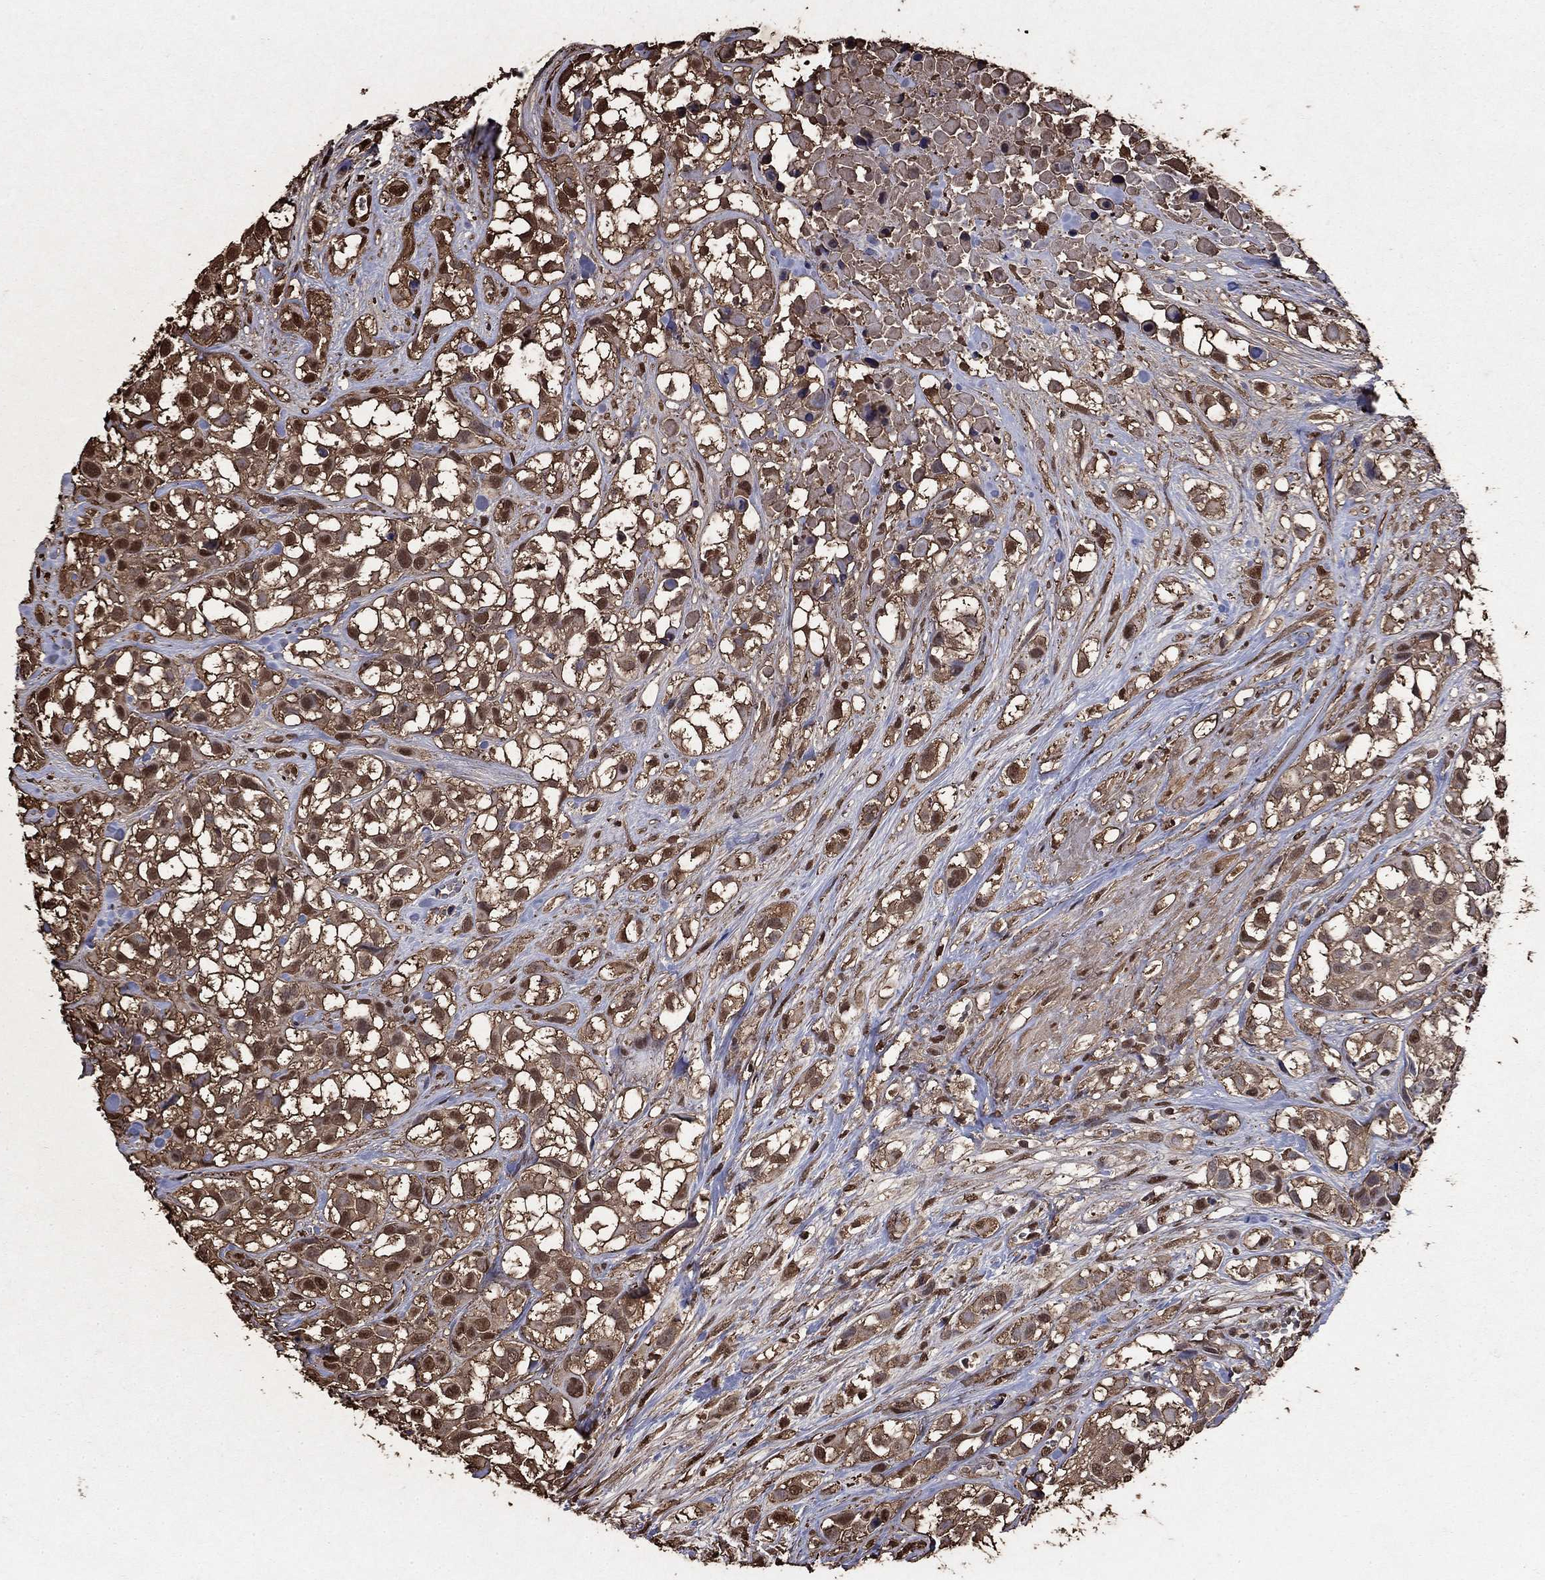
{"staining": {"intensity": "moderate", "quantity": "25%-75%", "location": "cytoplasmic/membranous,nuclear"}, "tissue": "urothelial cancer", "cell_type": "Tumor cells", "image_type": "cancer", "snomed": [{"axis": "morphology", "description": "Urothelial carcinoma, High grade"}, {"axis": "topography", "description": "Urinary bladder"}], "caption": "Protein staining displays moderate cytoplasmic/membranous and nuclear expression in about 25%-75% of tumor cells in urothelial cancer.", "gene": "GAPDH", "patient": {"sex": "male", "age": 56}}